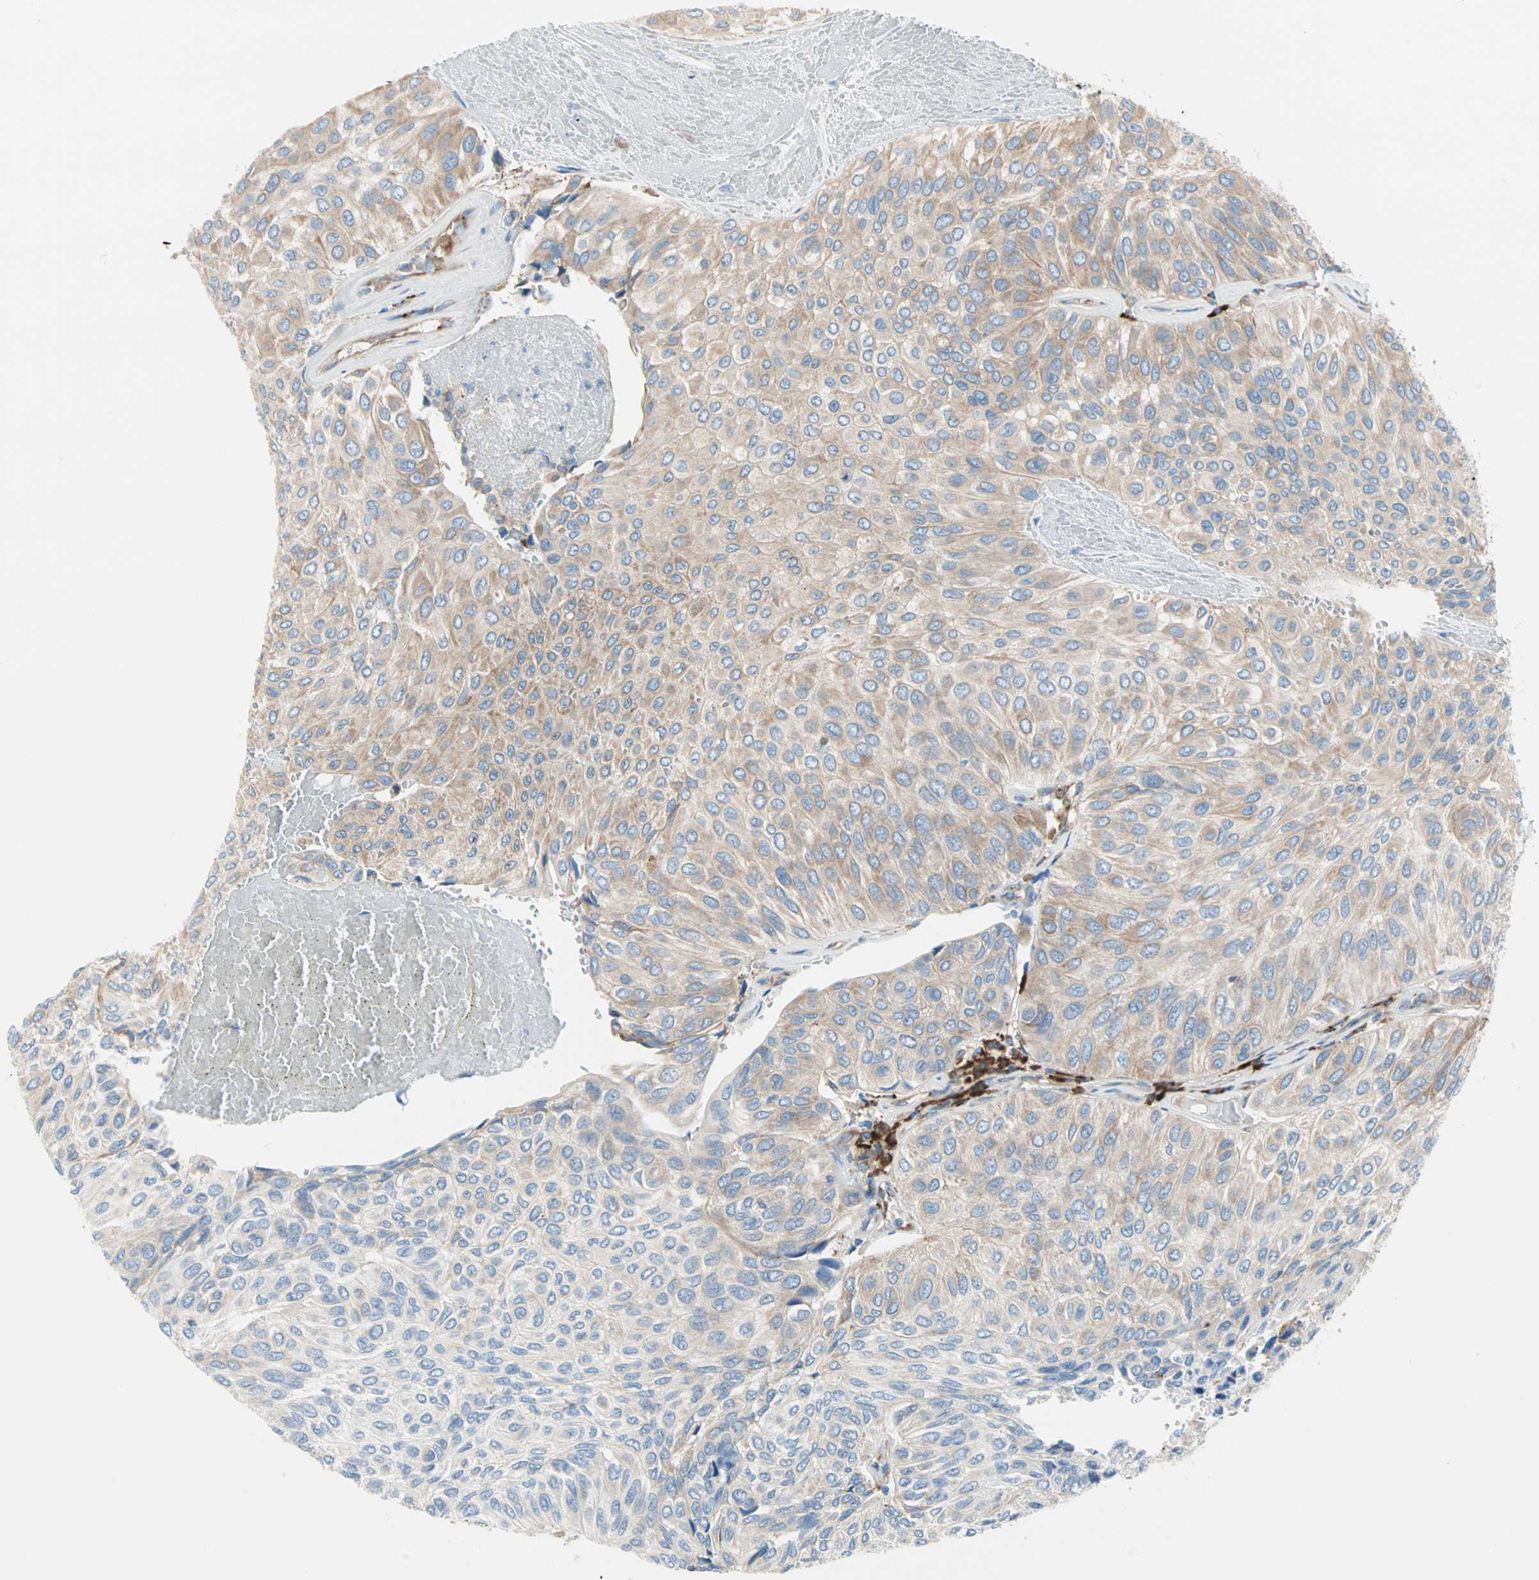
{"staining": {"intensity": "weak", "quantity": ">75%", "location": "cytoplasmic/membranous"}, "tissue": "urothelial cancer", "cell_type": "Tumor cells", "image_type": "cancer", "snomed": [{"axis": "morphology", "description": "Urothelial carcinoma, High grade"}, {"axis": "topography", "description": "Urinary bladder"}], "caption": "A micrograph showing weak cytoplasmic/membranous expression in approximately >75% of tumor cells in urothelial carcinoma (high-grade), as visualized by brown immunohistochemical staining.", "gene": "PLCXD1", "patient": {"sex": "male", "age": 66}}